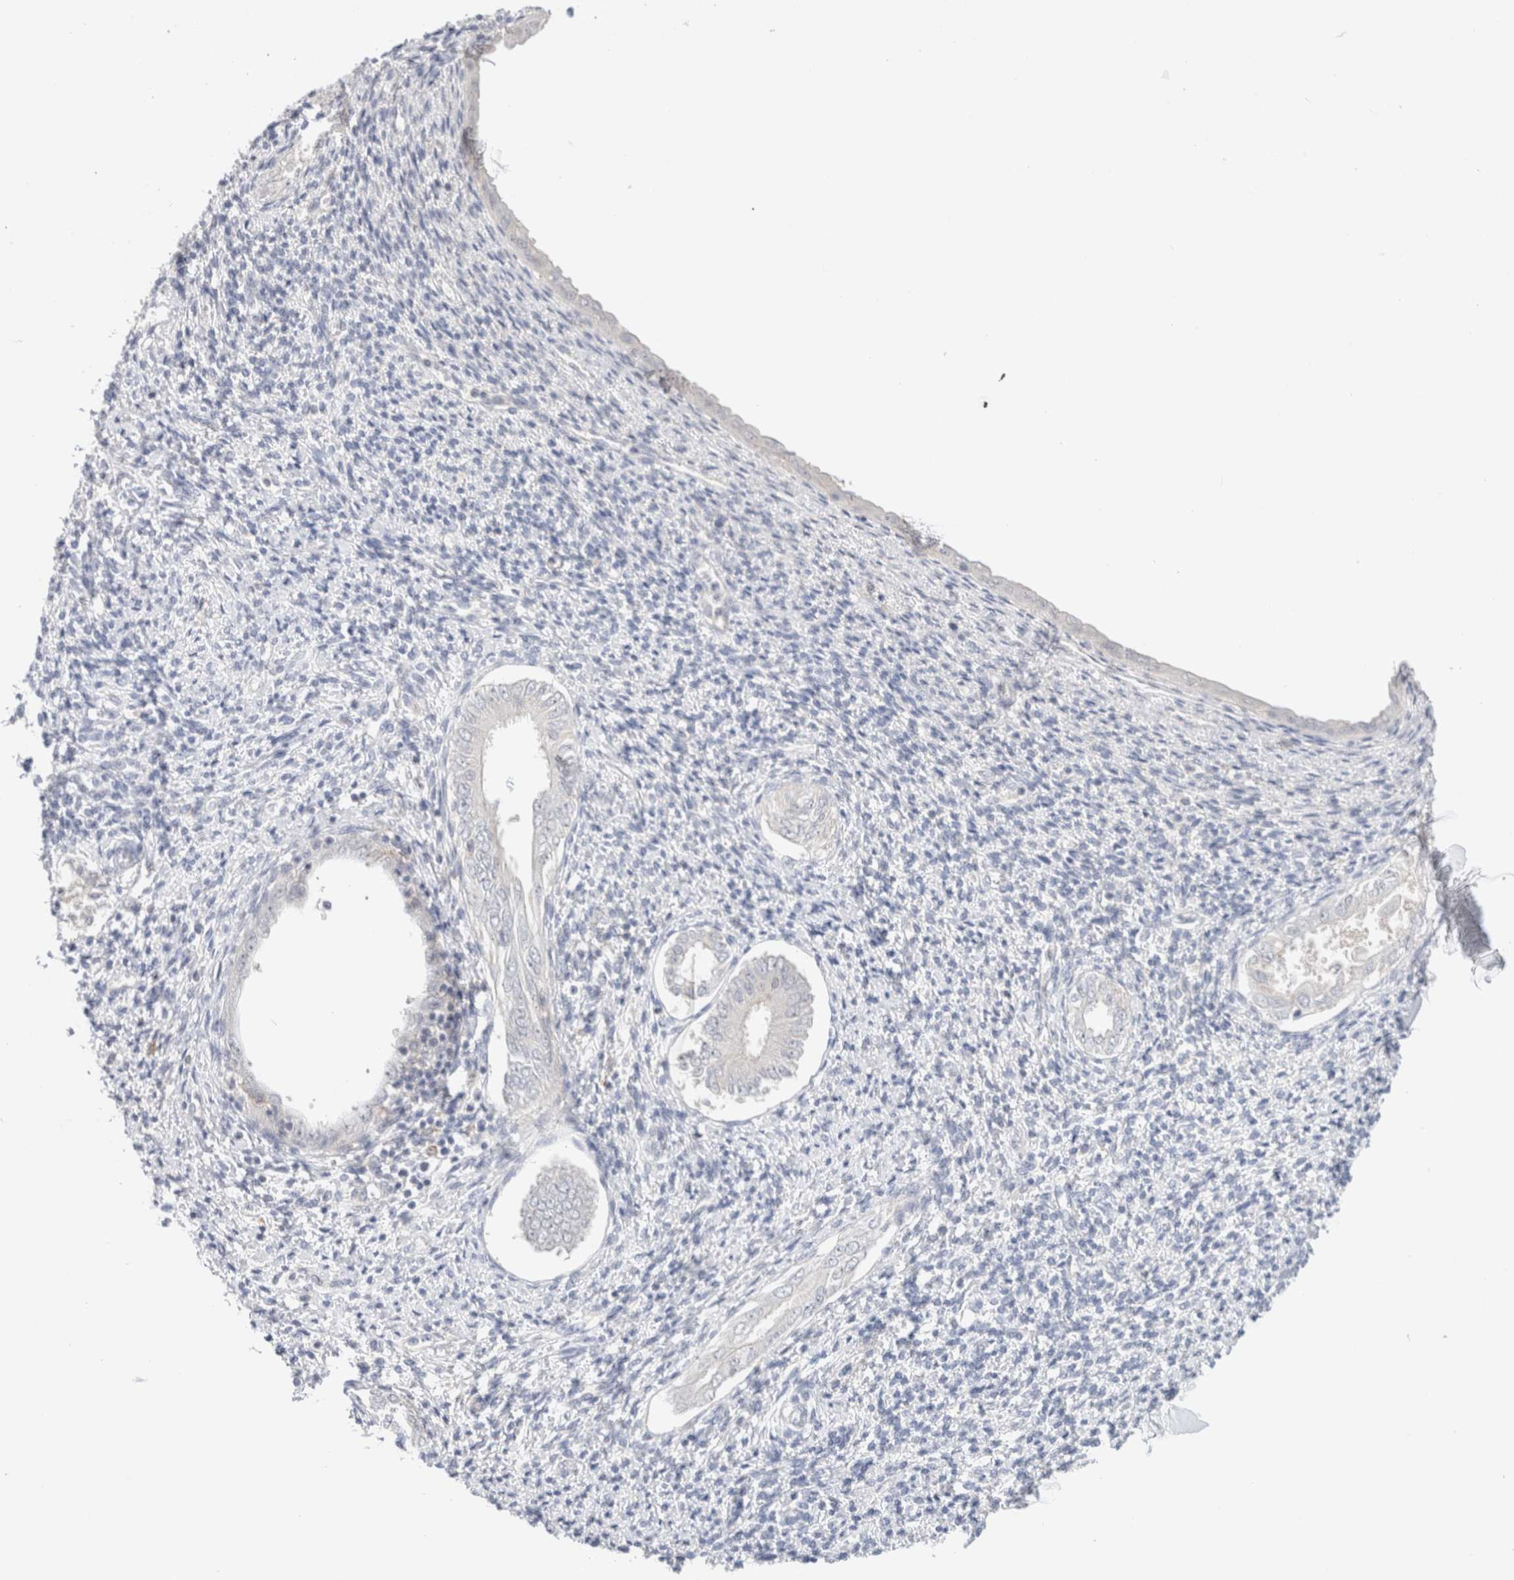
{"staining": {"intensity": "negative", "quantity": "none", "location": "none"}, "tissue": "endometrium", "cell_type": "Cells in endometrial stroma", "image_type": "normal", "snomed": [{"axis": "morphology", "description": "Normal tissue, NOS"}, {"axis": "topography", "description": "Endometrium"}], "caption": "This is a image of IHC staining of normal endometrium, which shows no expression in cells in endometrial stroma.", "gene": "SDR16C5", "patient": {"sex": "female", "age": 66}}